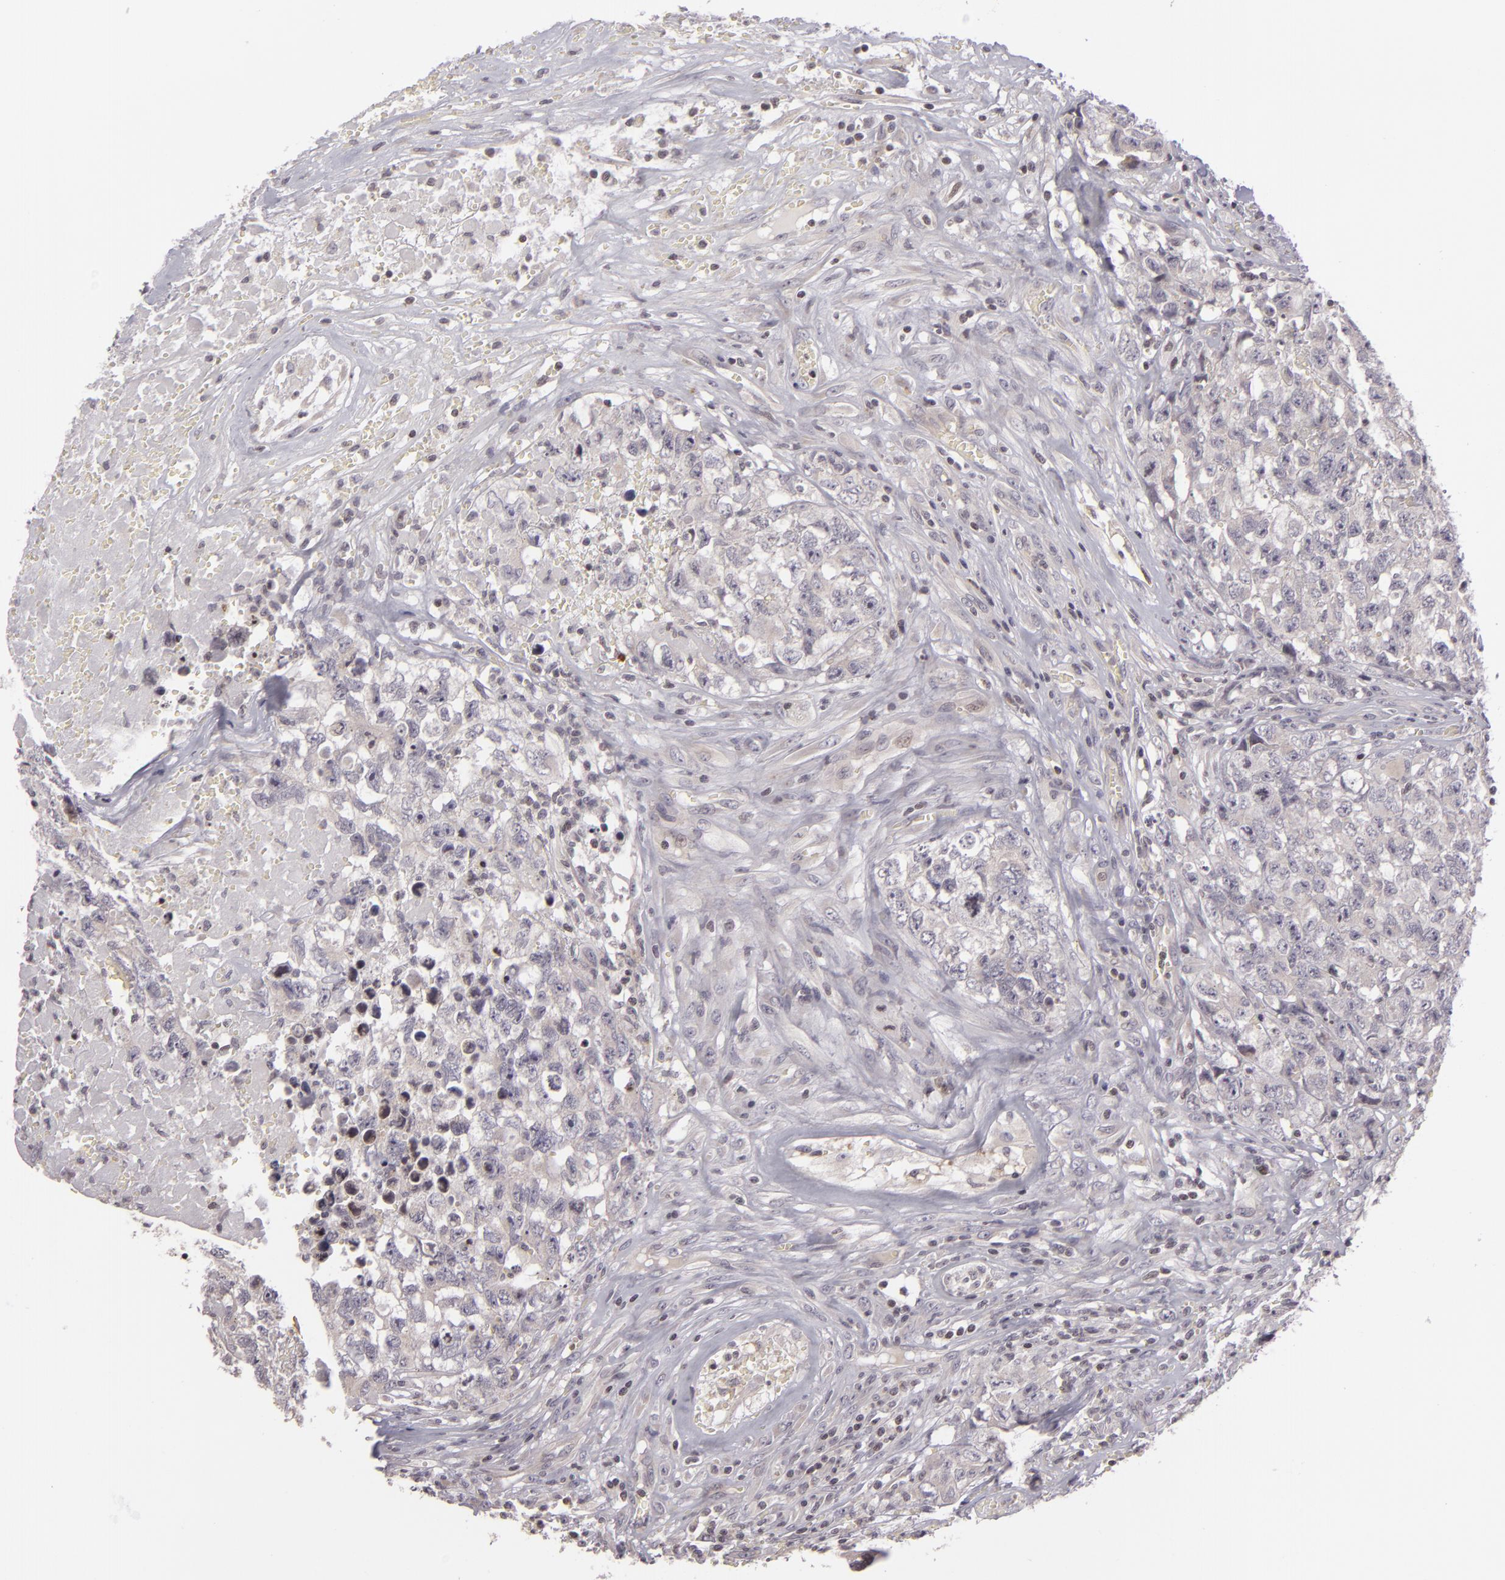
{"staining": {"intensity": "negative", "quantity": "none", "location": "none"}, "tissue": "testis cancer", "cell_type": "Tumor cells", "image_type": "cancer", "snomed": [{"axis": "morphology", "description": "Carcinoma, Embryonal, NOS"}, {"axis": "topography", "description": "Testis"}], "caption": "Tumor cells show no significant expression in embryonal carcinoma (testis). The staining was performed using DAB (3,3'-diaminobenzidine) to visualize the protein expression in brown, while the nuclei were stained in blue with hematoxylin (Magnification: 20x).", "gene": "AKAP6", "patient": {"sex": "male", "age": 31}}